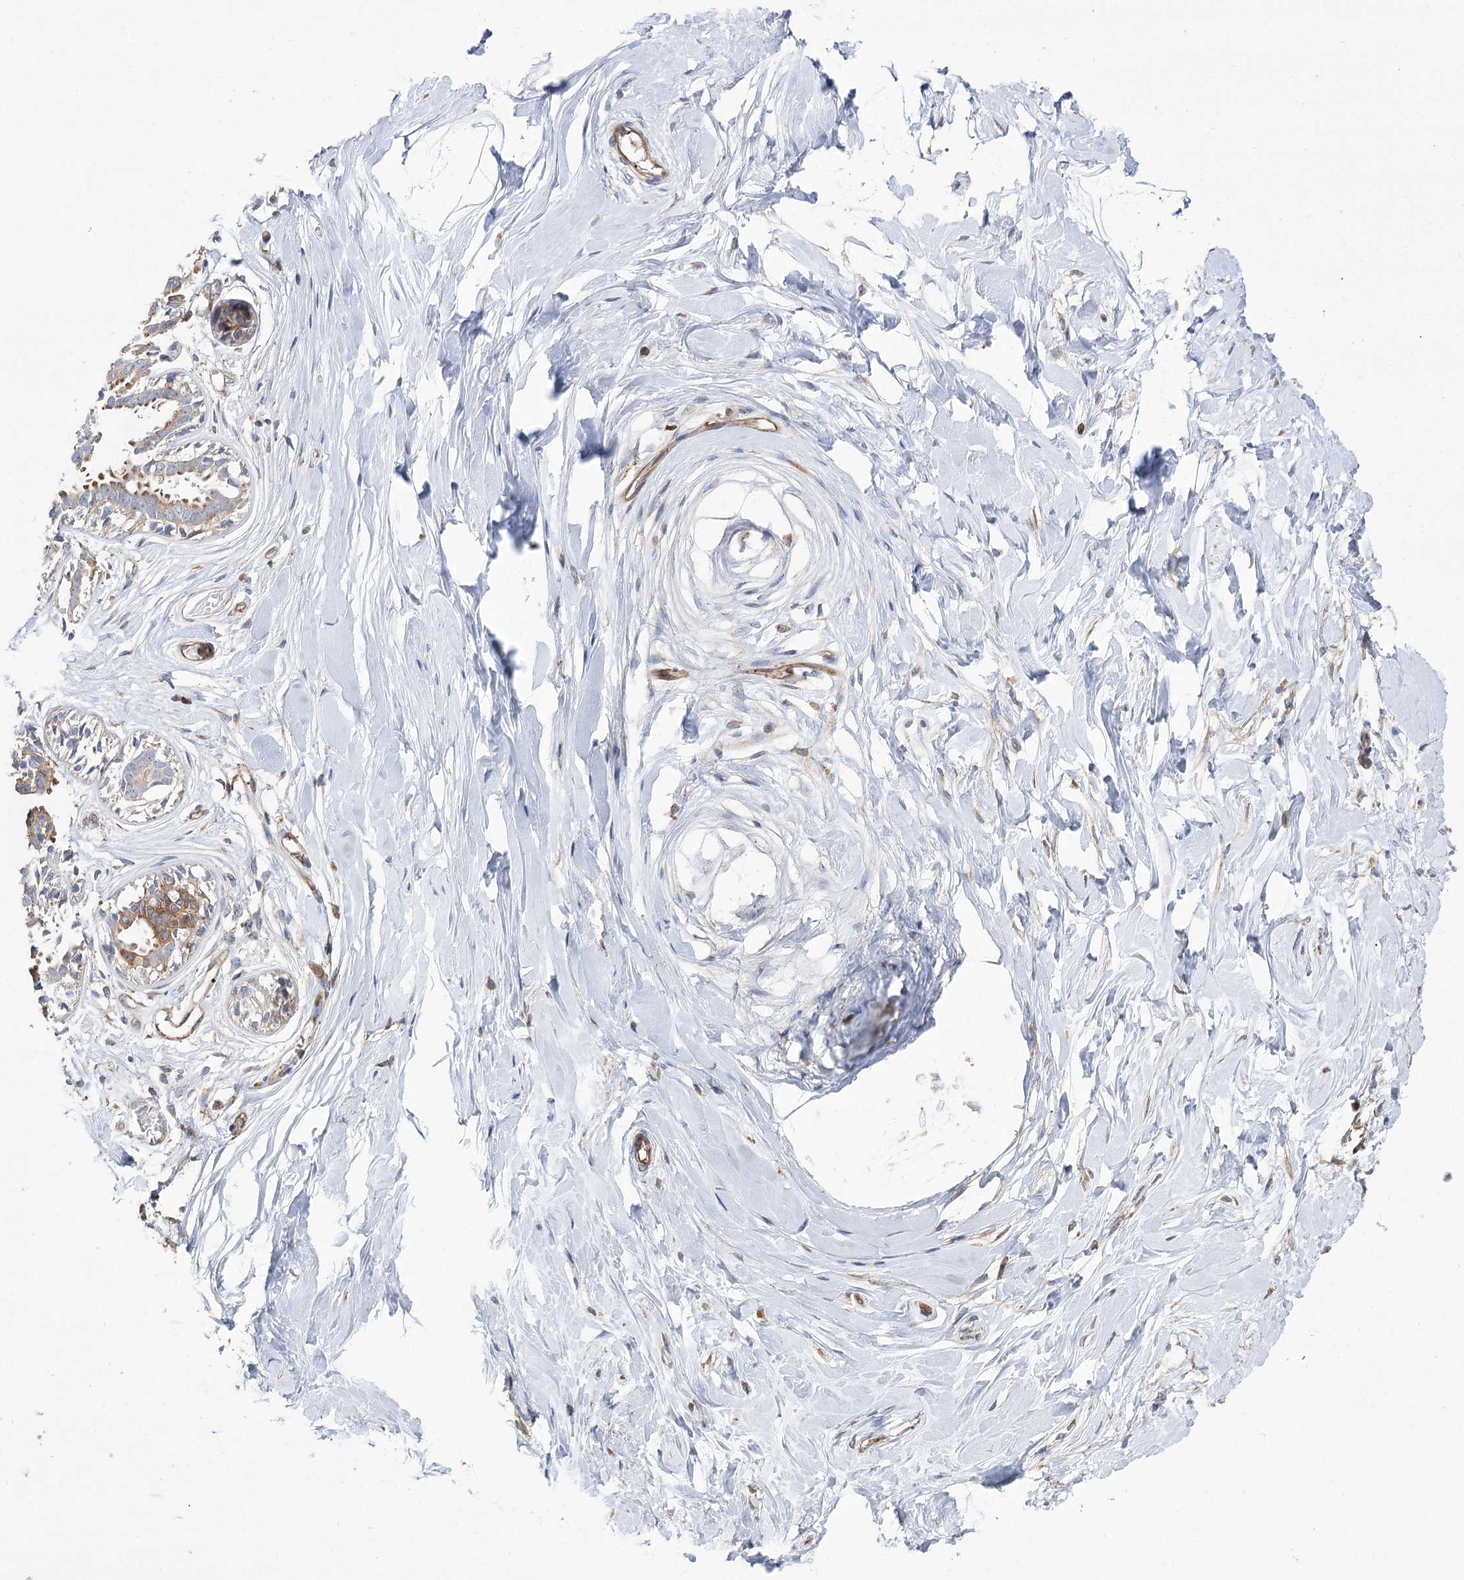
{"staining": {"intensity": "negative", "quantity": "none", "location": "none"}, "tissue": "breast", "cell_type": "Adipocytes", "image_type": "normal", "snomed": [{"axis": "morphology", "description": "Normal tissue, NOS"}, {"axis": "topography", "description": "Breast"}], "caption": "Immunohistochemical staining of normal breast displays no significant staining in adipocytes.", "gene": "VPS37B", "patient": {"sex": "female", "age": 45}}